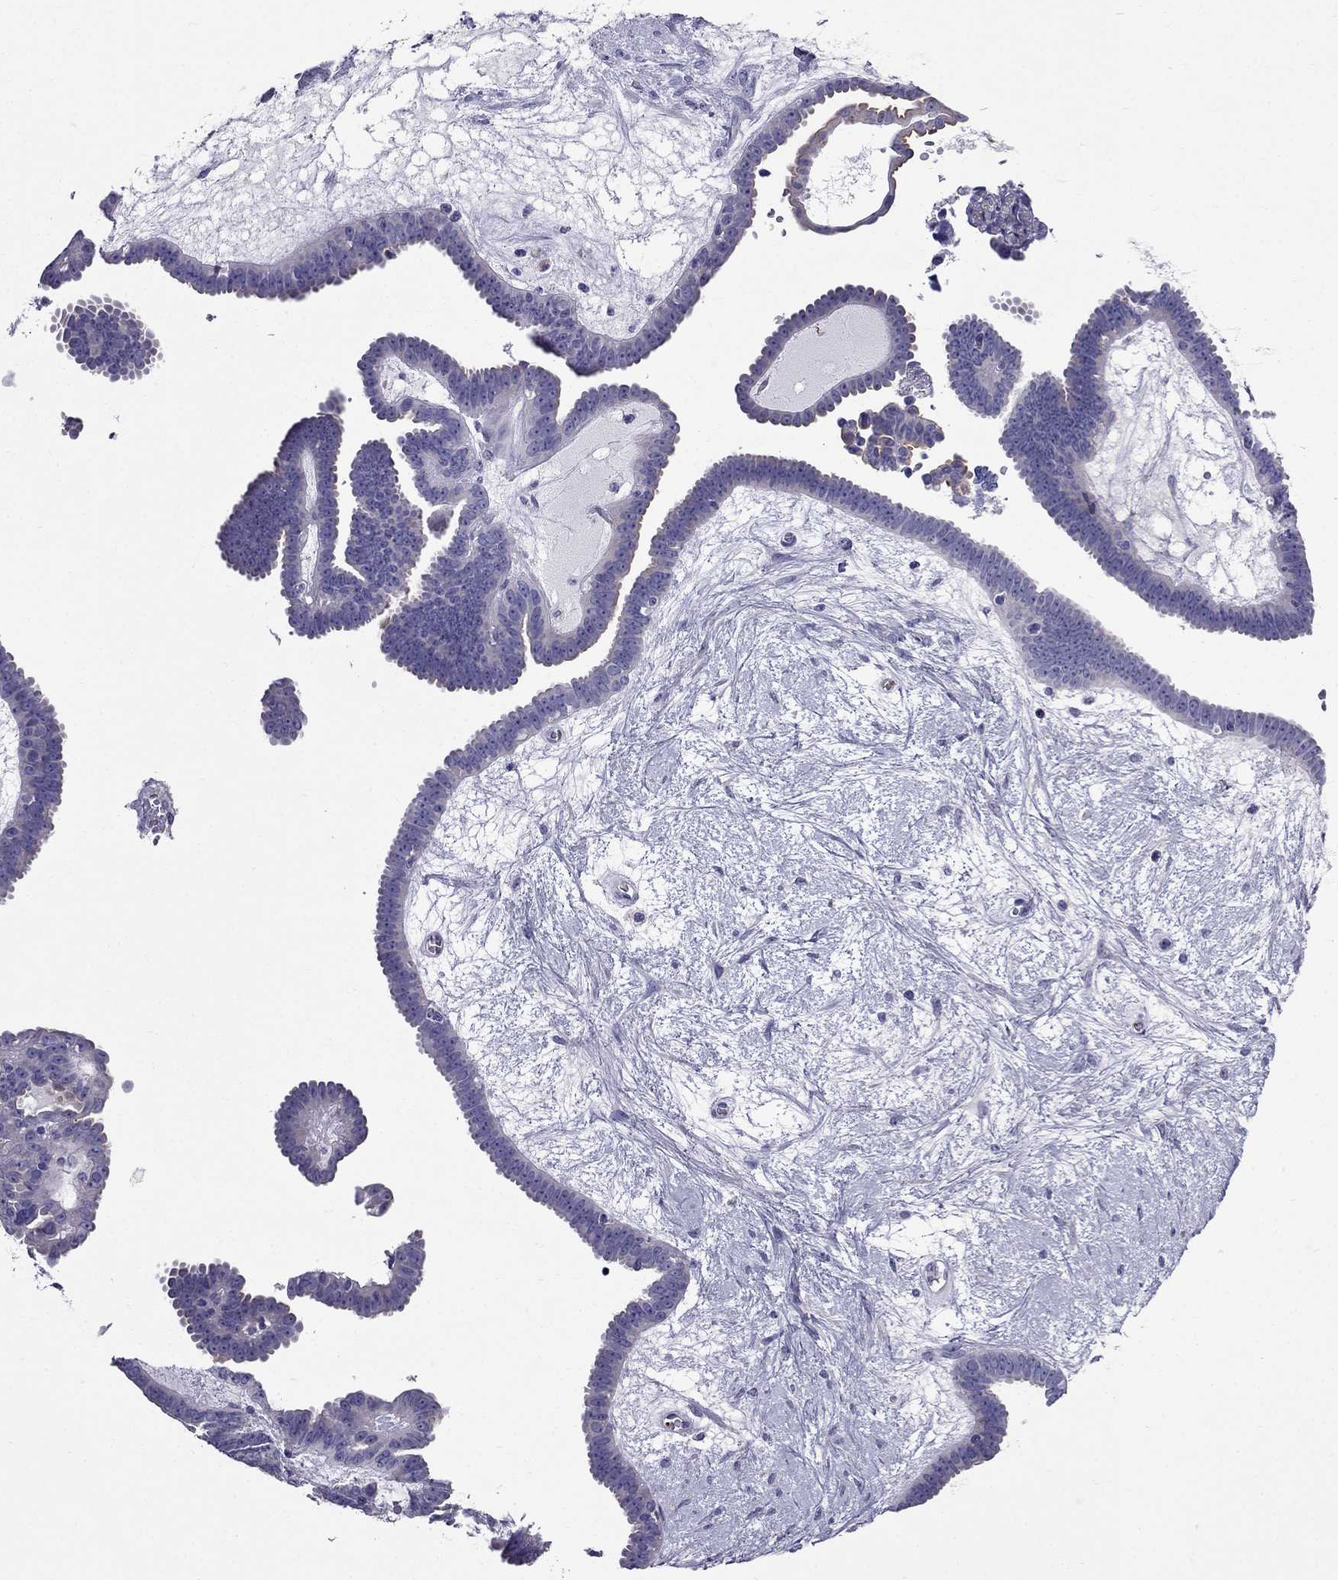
{"staining": {"intensity": "negative", "quantity": "none", "location": "none"}, "tissue": "ovarian cancer", "cell_type": "Tumor cells", "image_type": "cancer", "snomed": [{"axis": "morphology", "description": "Cystadenocarcinoma, serous, NOS"}, {"axis": "topography", "description": "Ovary"}], "caption": "IHC micrograph of neoplastic tissue: ovarian cancer (serous cystadenocarcinoma) stained with DAB demonstrates no significant protein positivity in tumor cells.", "gene": "GPR50", "patient": {"sex": "female", "age": 71}}